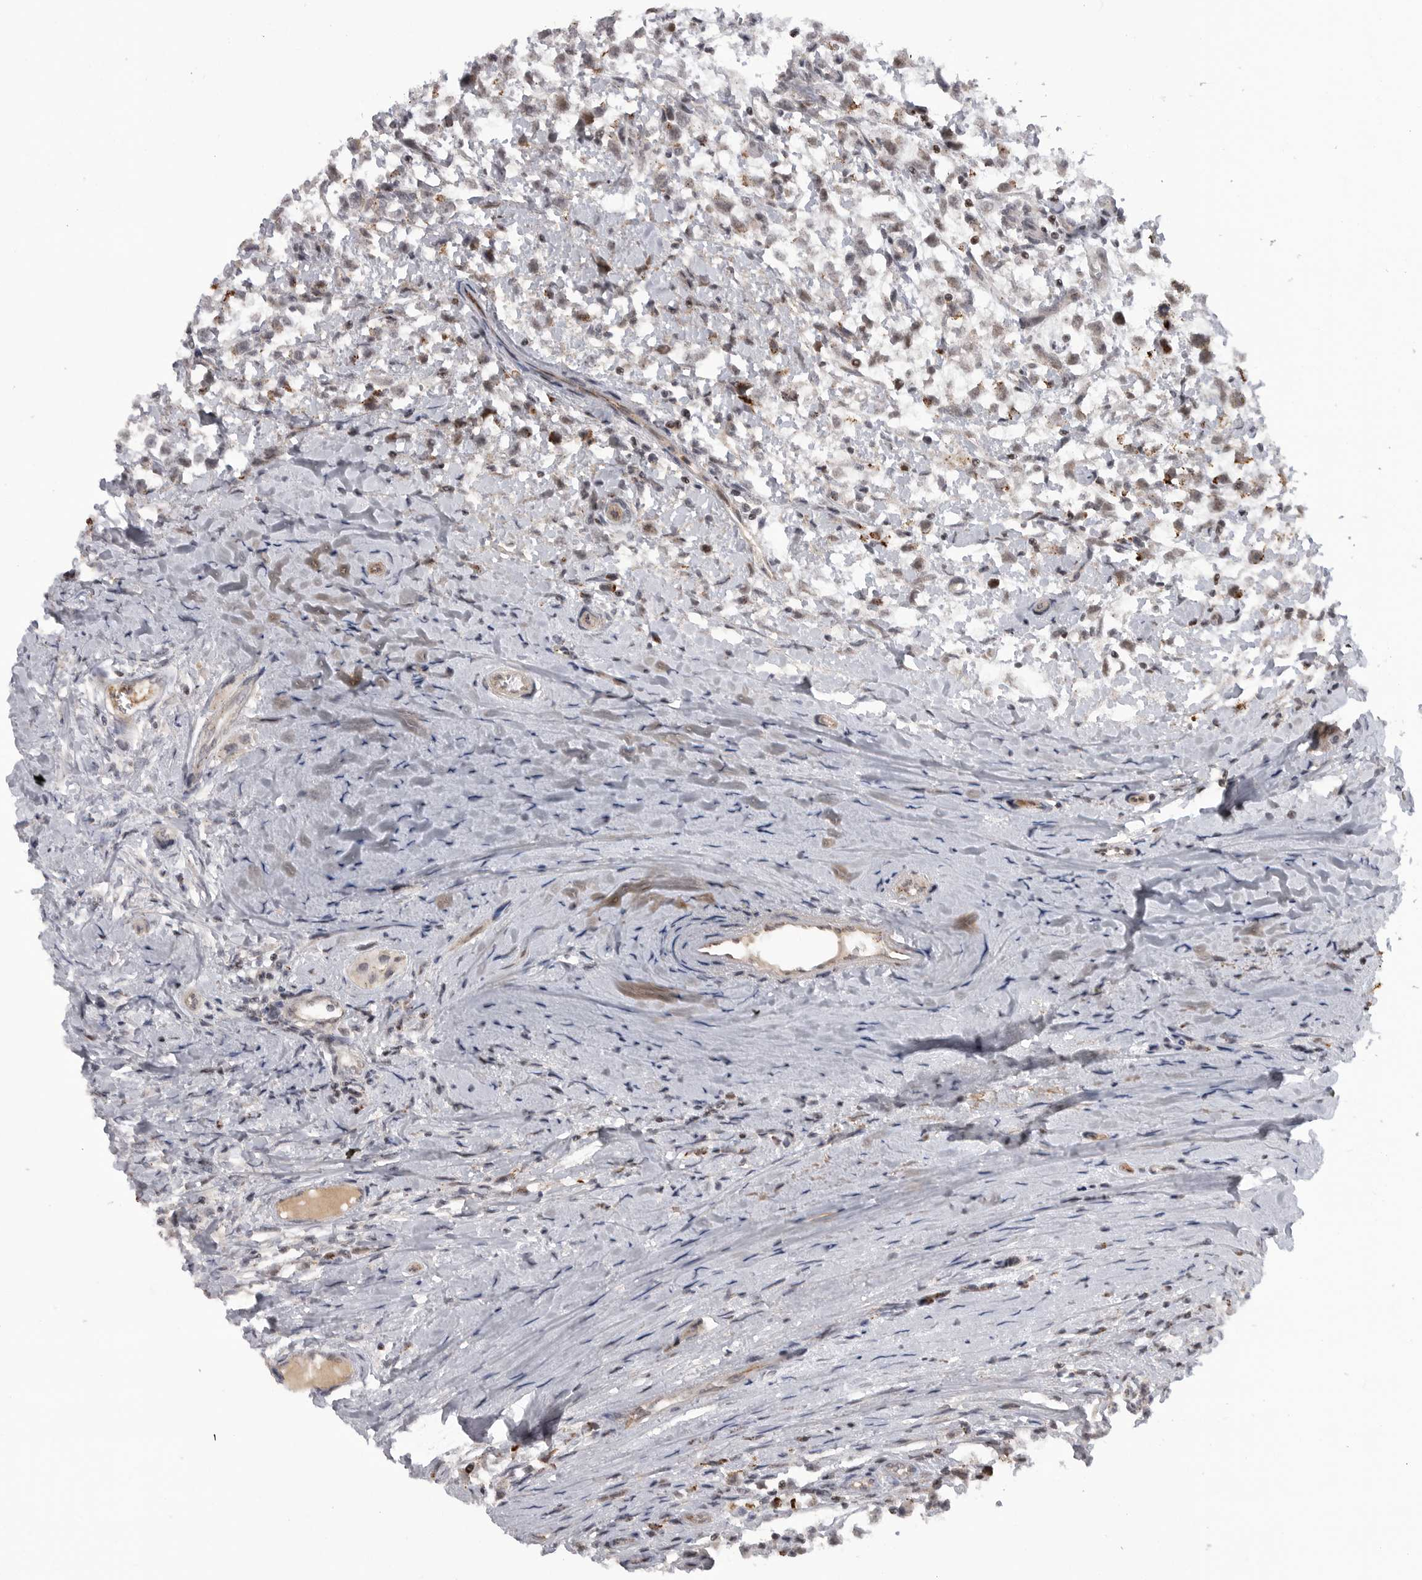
{"staining": {"intensity": "weak", "quantity": "25%-75%", "location": "cytoplasmic/membranous"}, "tissue": "testis cancer", "cell_type": "Tumor cells", "image_type": "cancer", "snomed": [{"axis": "morphology", "description": "Seminoma, NOS"}, {"axis": "morphology", "description": "Carcinoma, Embryonal, NOS"}, {"axis": "topography", "description": "Testis"}], "caption": "Immunohistochemical staining of testis cancer (seminoma) demonstrates weak cytoplasmic/membranous protein expression in about 25%-75% of tumor cells. (DAB (3,3'-diaminobenzidine) IHC, brown staining for protein, blue staining for nuclei).", "gene": "TMPRSS11F", "patient": {"sex": "male", "age": 51}}